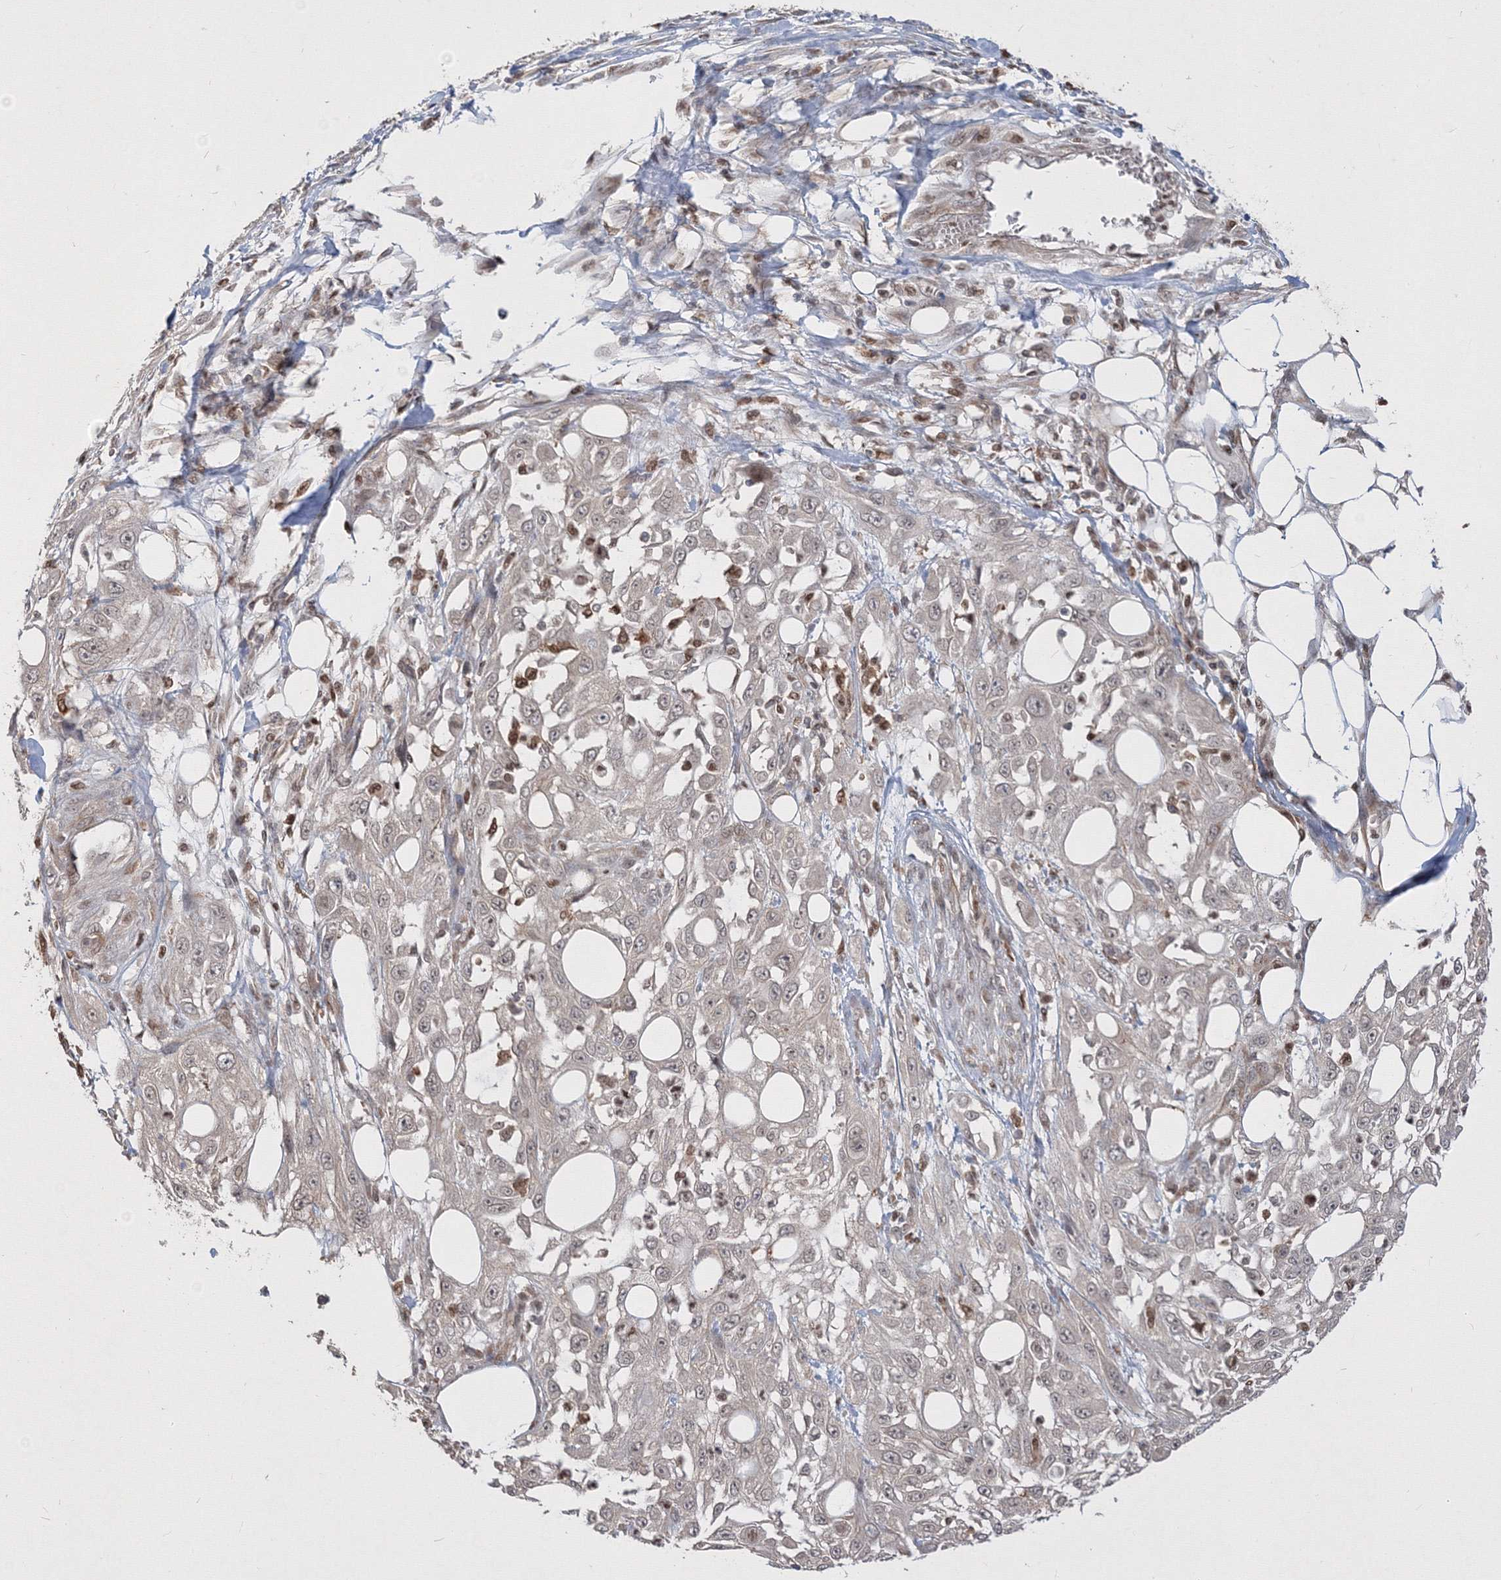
{"staining": {"intensity": "weak", "quantity": "<25%", "location": "cytoplasmic/membranous"}, "tissue": "skin cancer", "cell_type": "Tumor cells", "image_type": "cancer", "snomed": [{"axis": "morphology", "description": "Squamous cell carcinoma, NOS"}, {"axis": "topography", "description": "Skin"}], "caption": "High magnification brightfield microscopy of squamous cell carcinoma (skin) stained with DAB (3,3'-diaminobenzidine) (brown) and counterstained with hematoxylin (blue): tumor cells show no significant positivity.", "gene": "TMEM50B", "patient": {"sex": "male", "age": 75}}